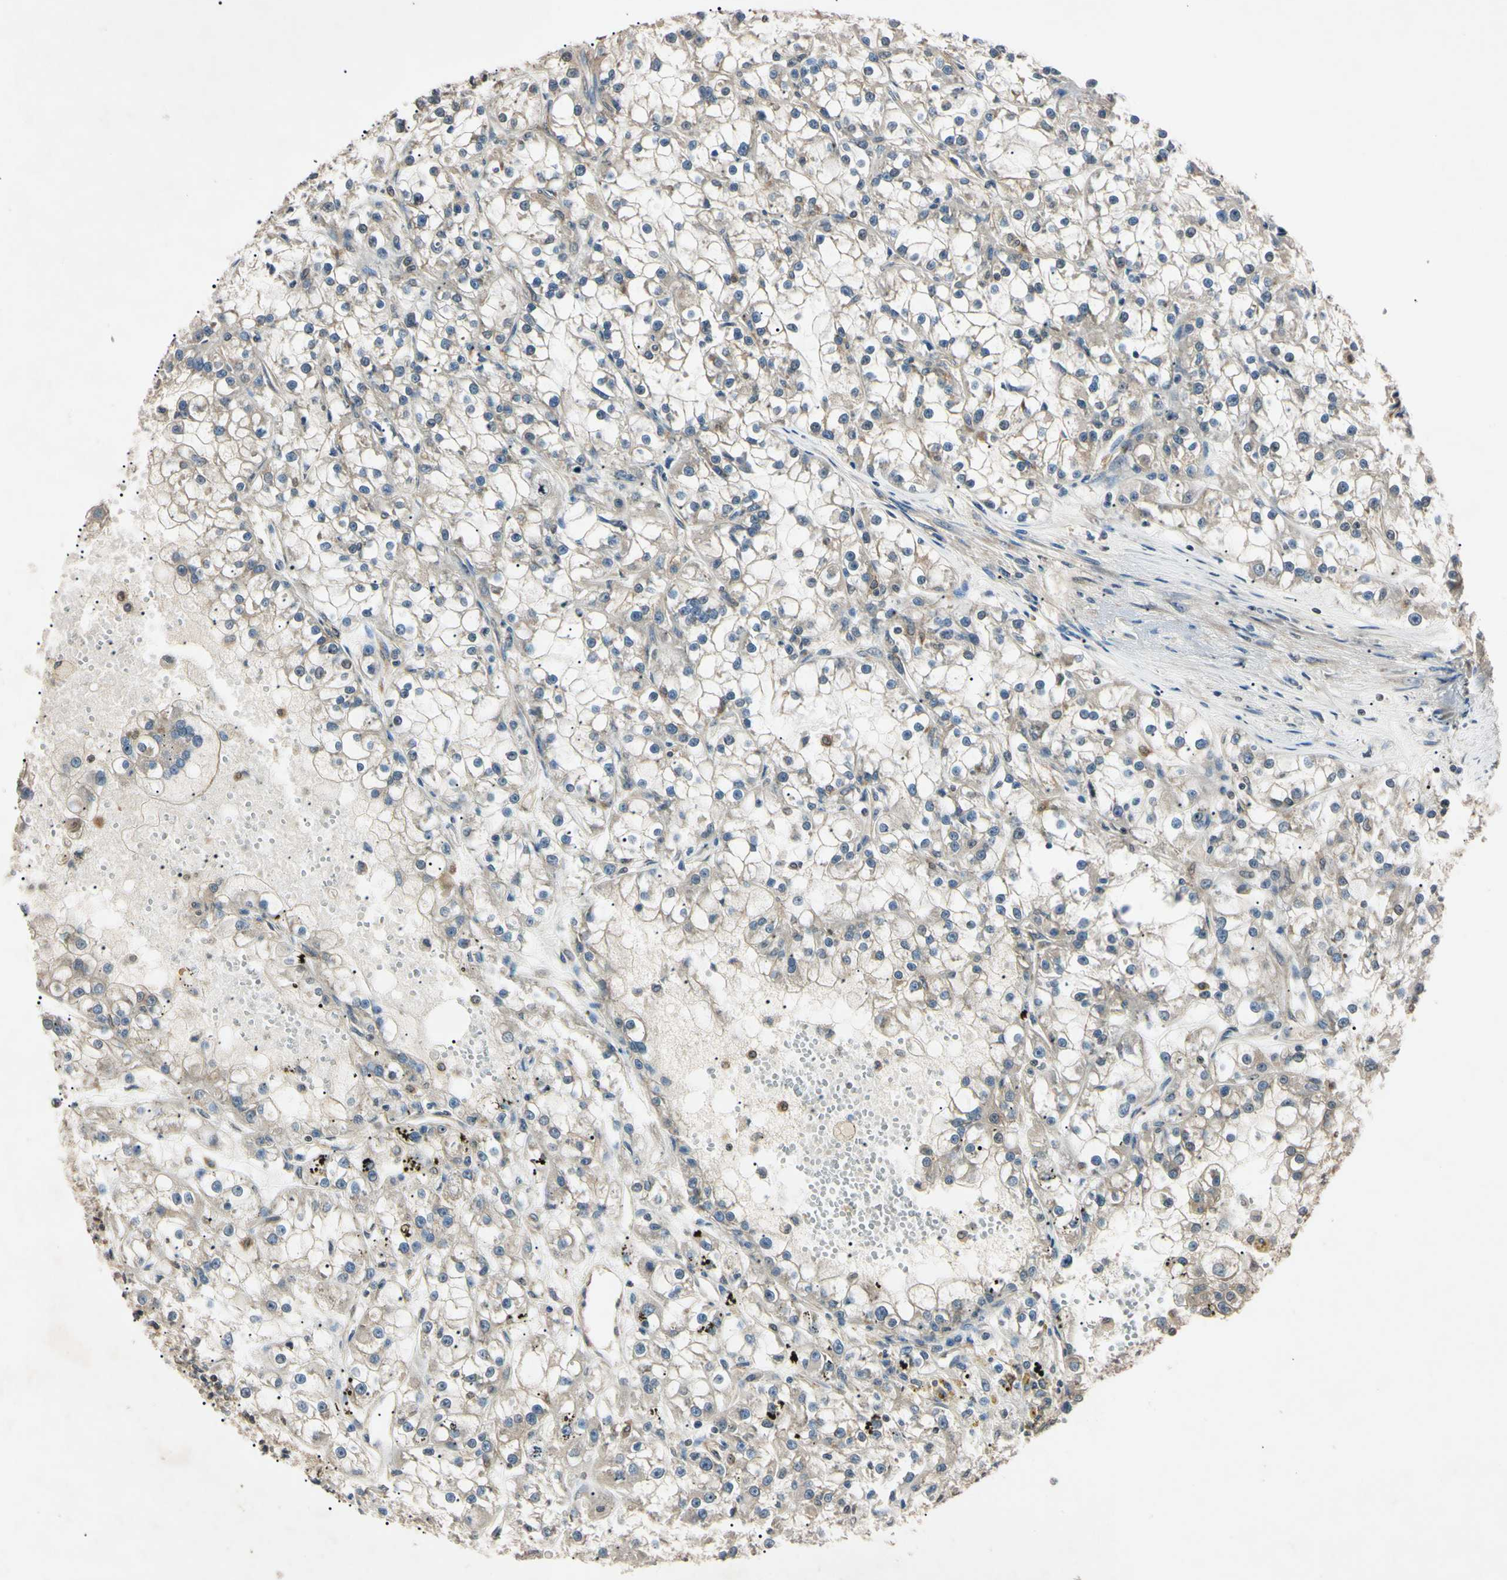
{"staining": {"intensity": "weak", "quantity": "<25%", "location": "cytoplasmic/membranous"}, "tissue": "renal cancer", "cell_type": "Tumor cells", "image_type": "cancer", "snomed": [{"axis": "morphology", "description": "Adenocarcinoma, NOS"}, {"axis": "topography", "description": "Kidney"}], "caption": "High magnification brightfield microscopy of adenocarcinoma (renal) stained with DAB (3,3'-diaminobenzidine) (brown) and counterstained with hematoxylin (blue): tumor cells show no significant positivity.", "gene": "EPN1", "patient": {"sex": "female", "age": 52}}